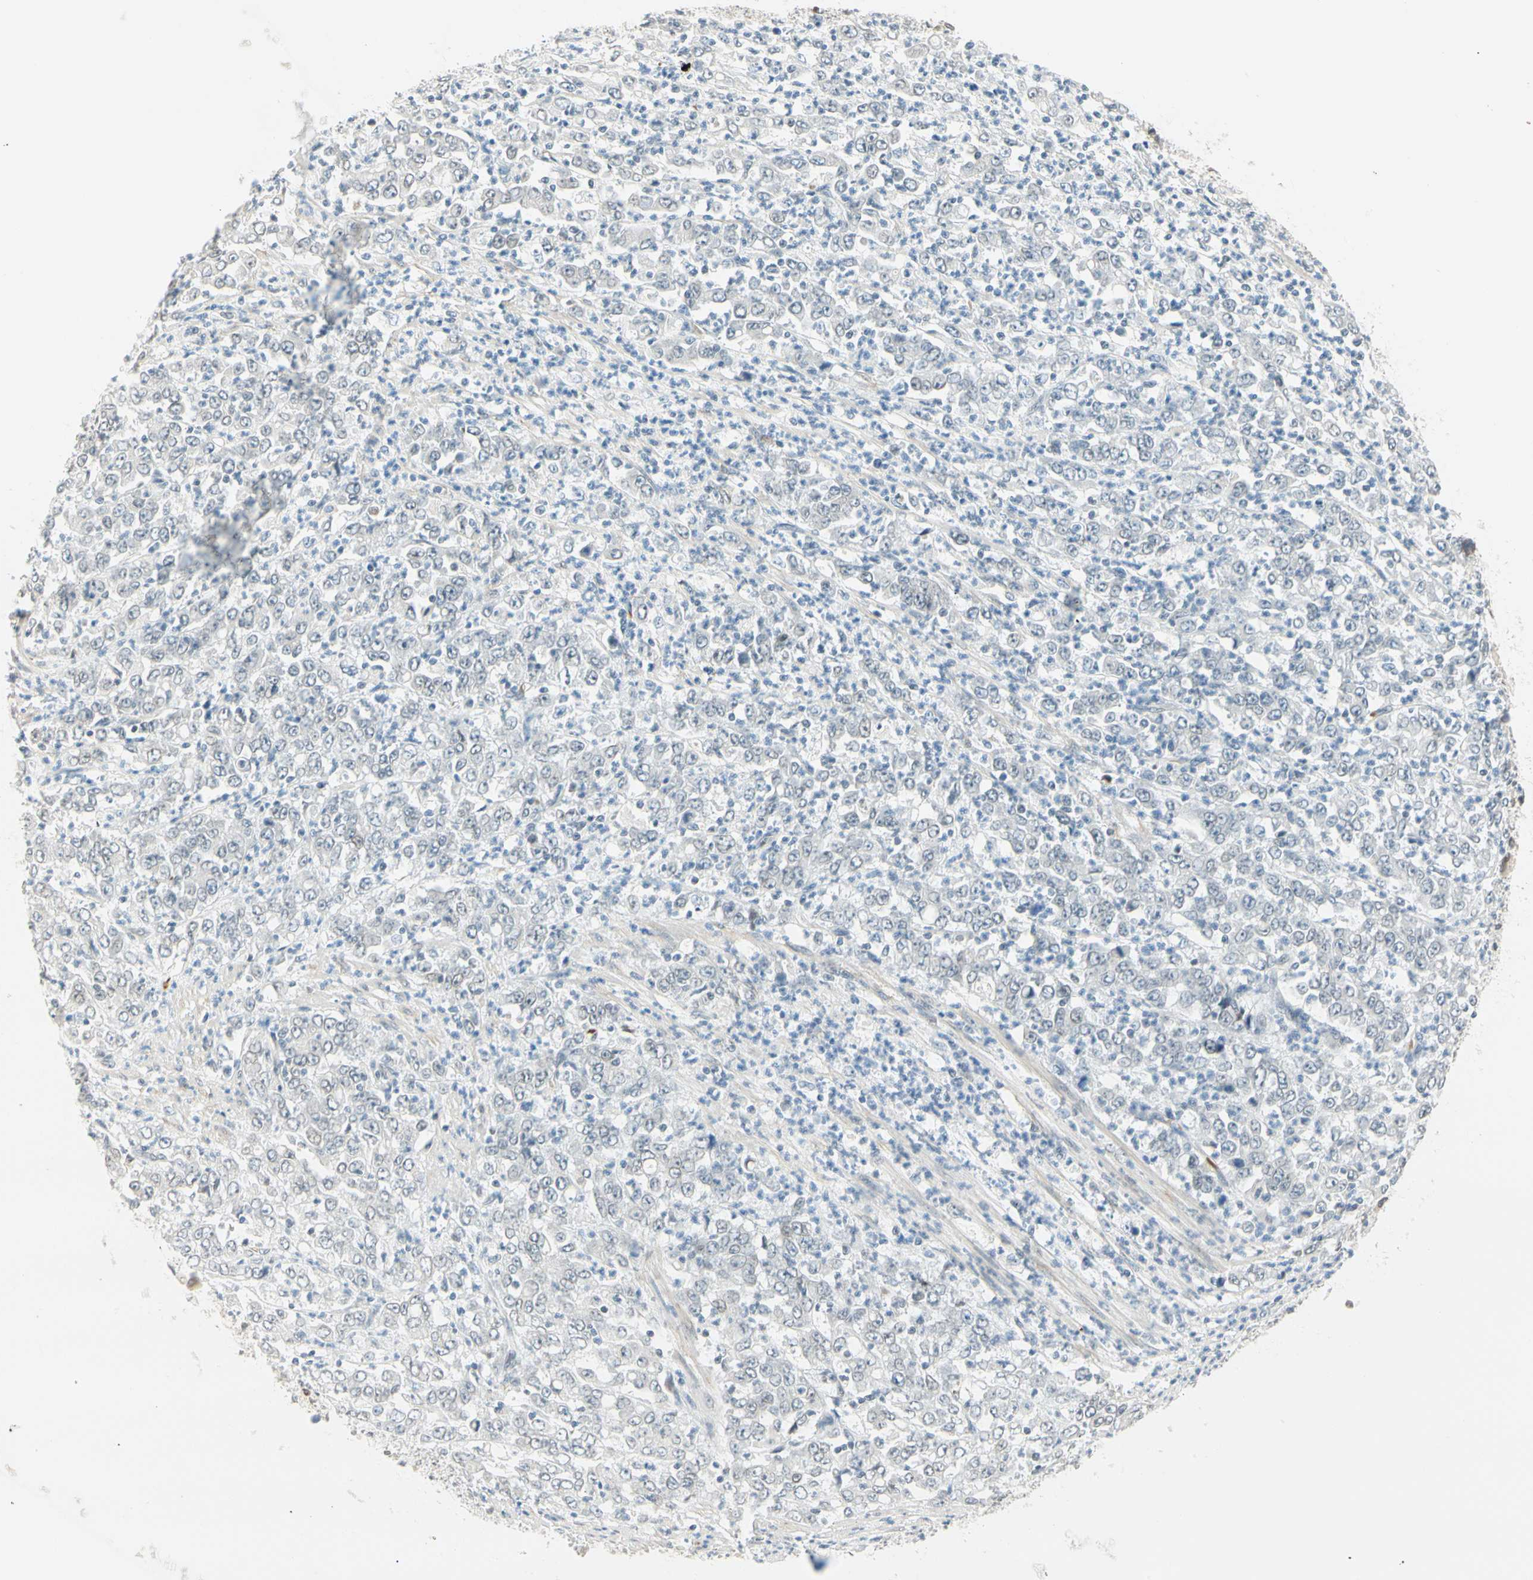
{"staining": {"intensity": "negative", "quantity": "none", "location": "none"}, "tissue": "stomach cancer", "cell_type": "Tumor cells", "image_type": "cancer", "snomed": [{"axis": "morphology", "description": "Adenocarcinoma, NOS"}, {"axis": "topography", "description": "Stomach, lower"}], "caption": "IHC image of stomach adenocarcinoma stained for a protein (brown), which displays no staining in tumor cells.", "gene": "BCAN", "patient": {"sex": "female", "age": 71}}